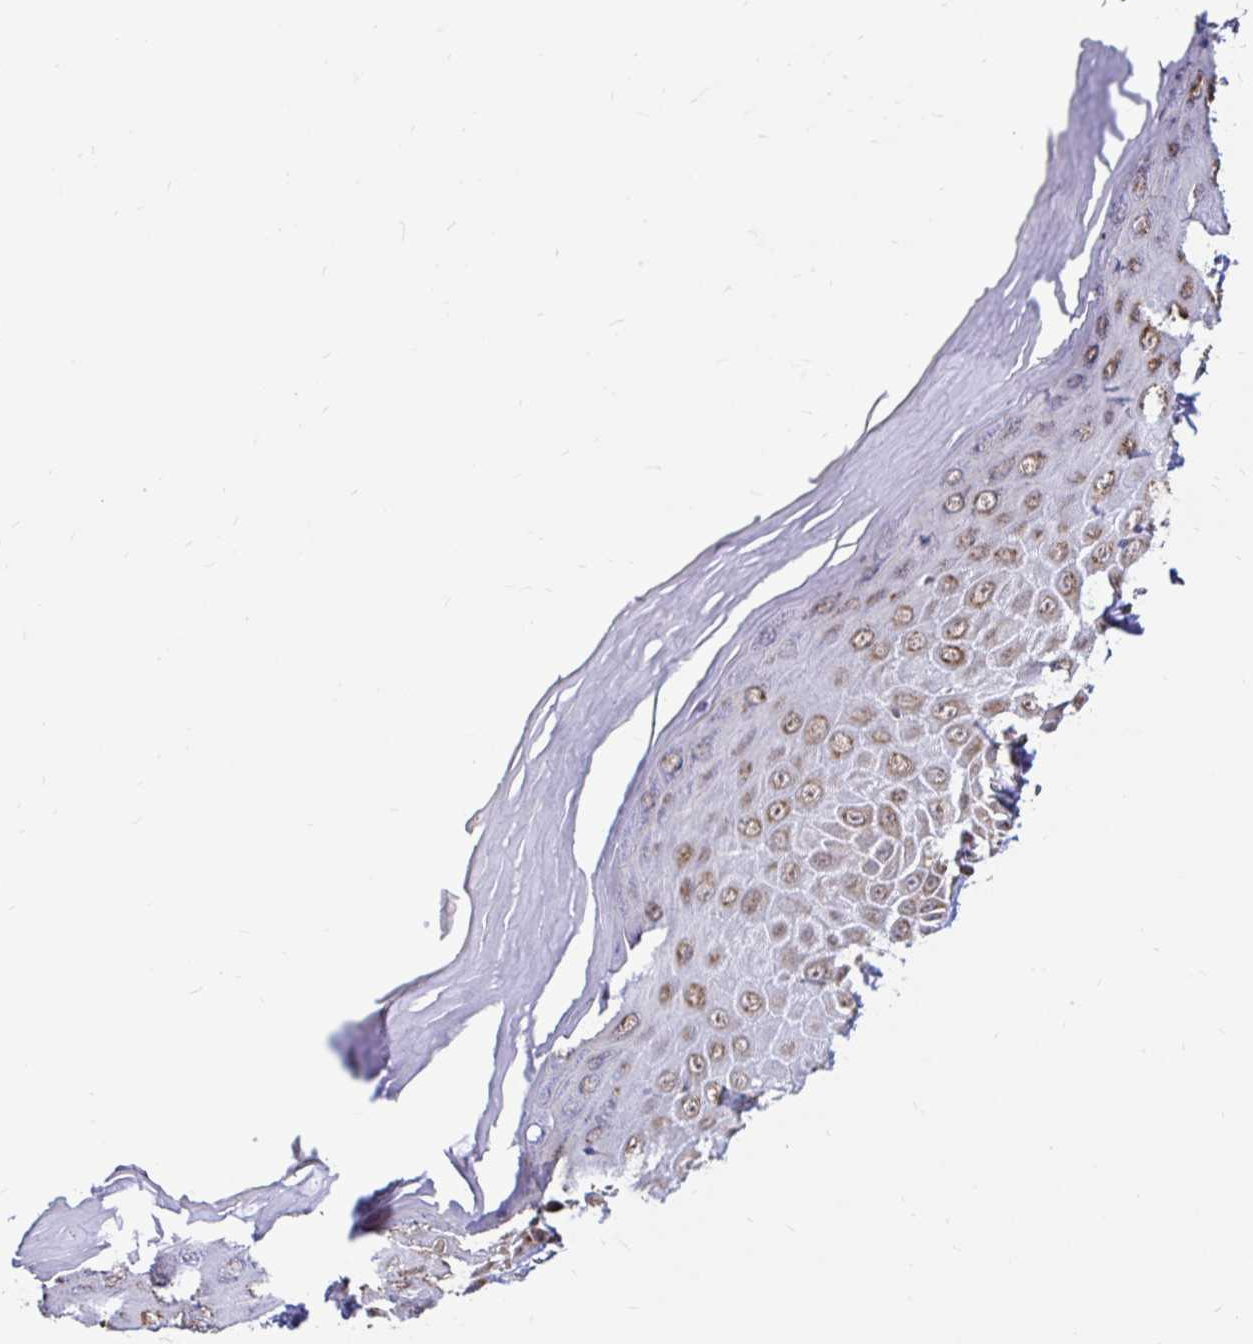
{"staining": {"intensity": "moderate", "quantity": ">75%", "location": "cytoplasmic/membranous"}, "tissue": "skin", "cell_type": "Epidermal cells", "image_type": "normal", "snomed": [{"axis": "morphology", "description": "Normal tissue, NOS"}, {"axis": "topography", "description": "Anal"}, {"axis": "topography", "description": "Peripheral nerve tissue"}], "caption": "A brown stain highlights moderate cytoplasmic/membranous staining of a protein in epidermal cells of normal skin. (Brightfield microscopy of DAB IHC at high magnification).", "gene": "TIMM50", "patient": {"sex": "male", "age": 78}}